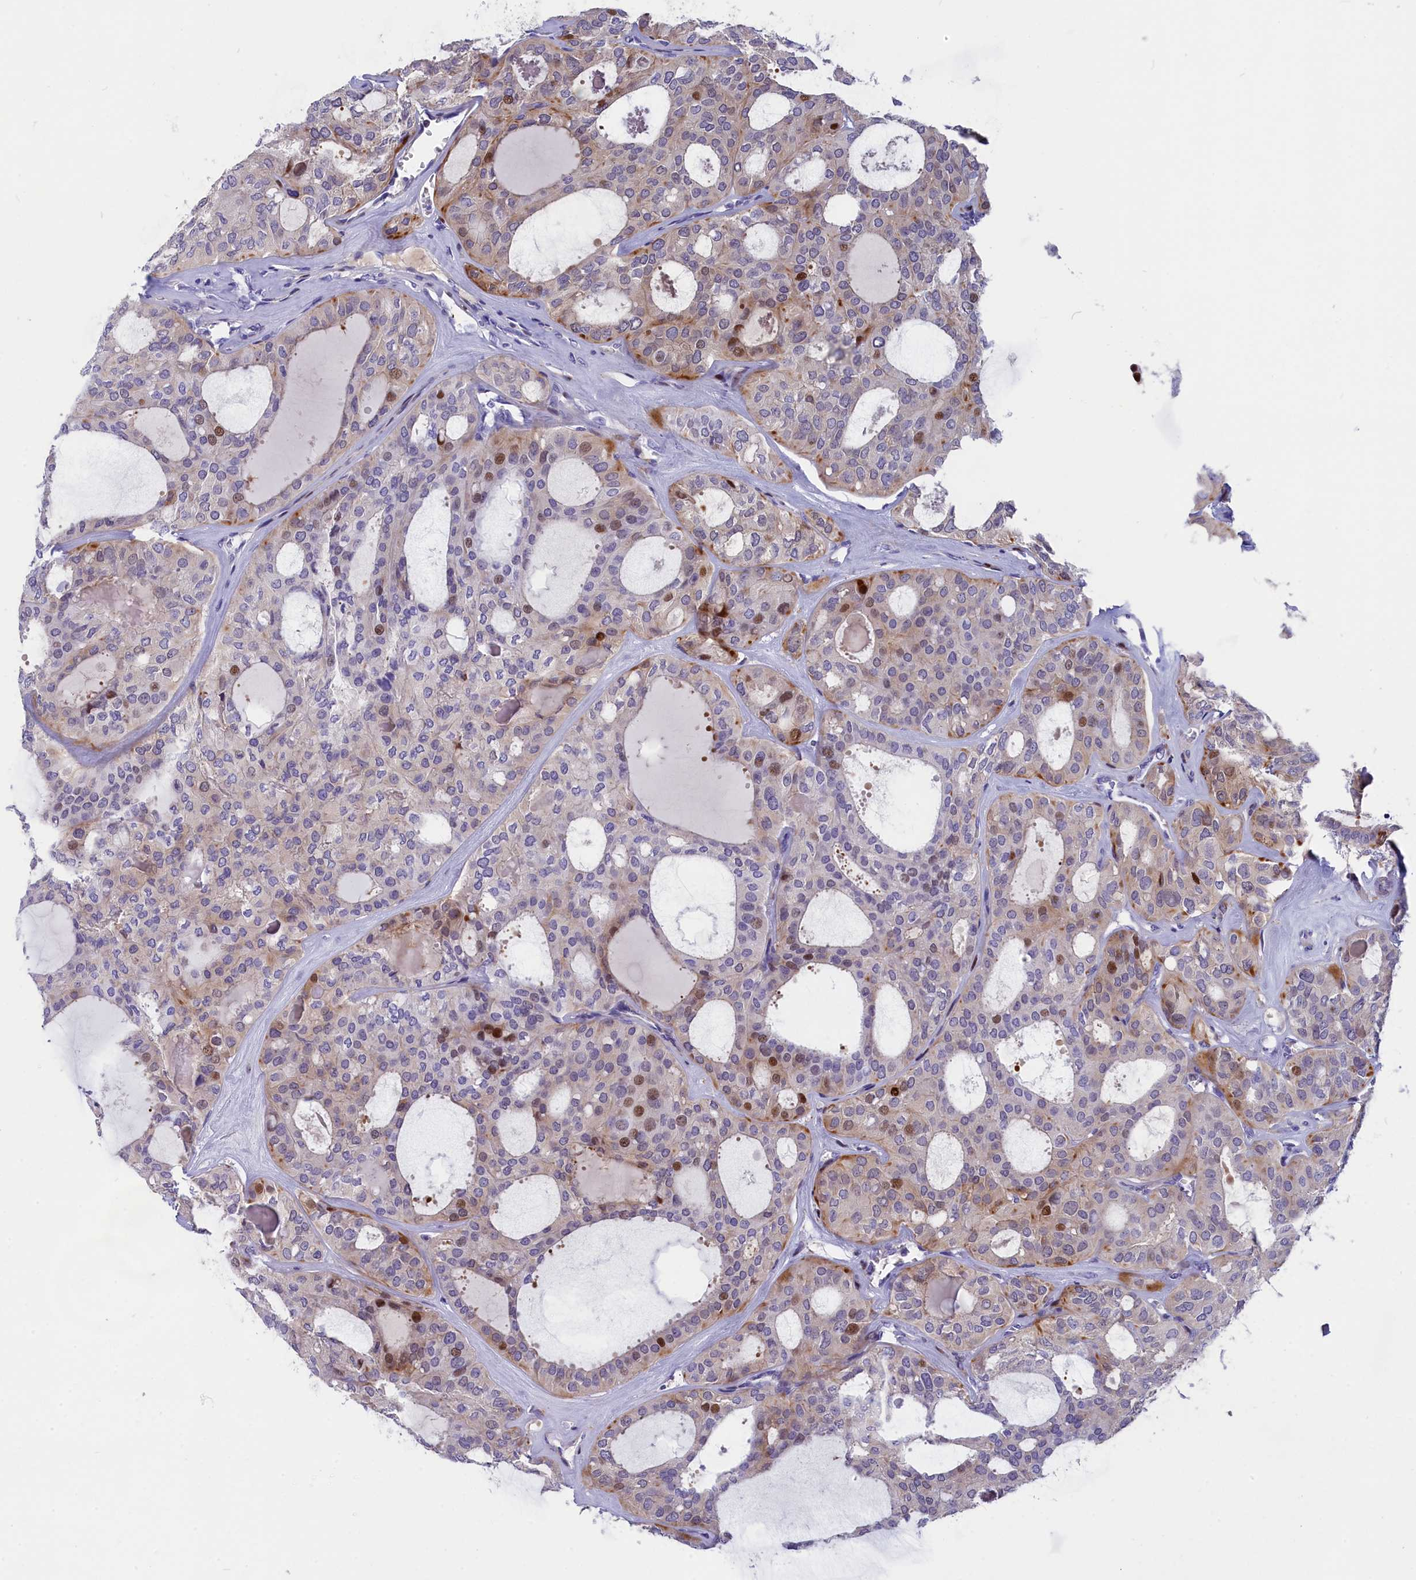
{"staining": {"intensity": "moderate", "quantity": "<25%", "location": "nuclear"}, "tissue": "thyroid cancer", "cell_type": "Tumor cells", "image_type": "cancer", "snomed": [{"axis": "morphology", "description": "Follicular adenoma carcinoma, NOS"}, {"axis": "topography", "description": "Thyroid gland"}], "caption": "The immunohistochemical stain shows moderate nuclear expression in tumor cells of thyroid cancer tissue. (DAB (3,3'-diaminobenzidine) = brown stain, brightfield microscopy at high magnification).", "gene": "NKPD1", "patient": {"sex": "male", "age": 75}}